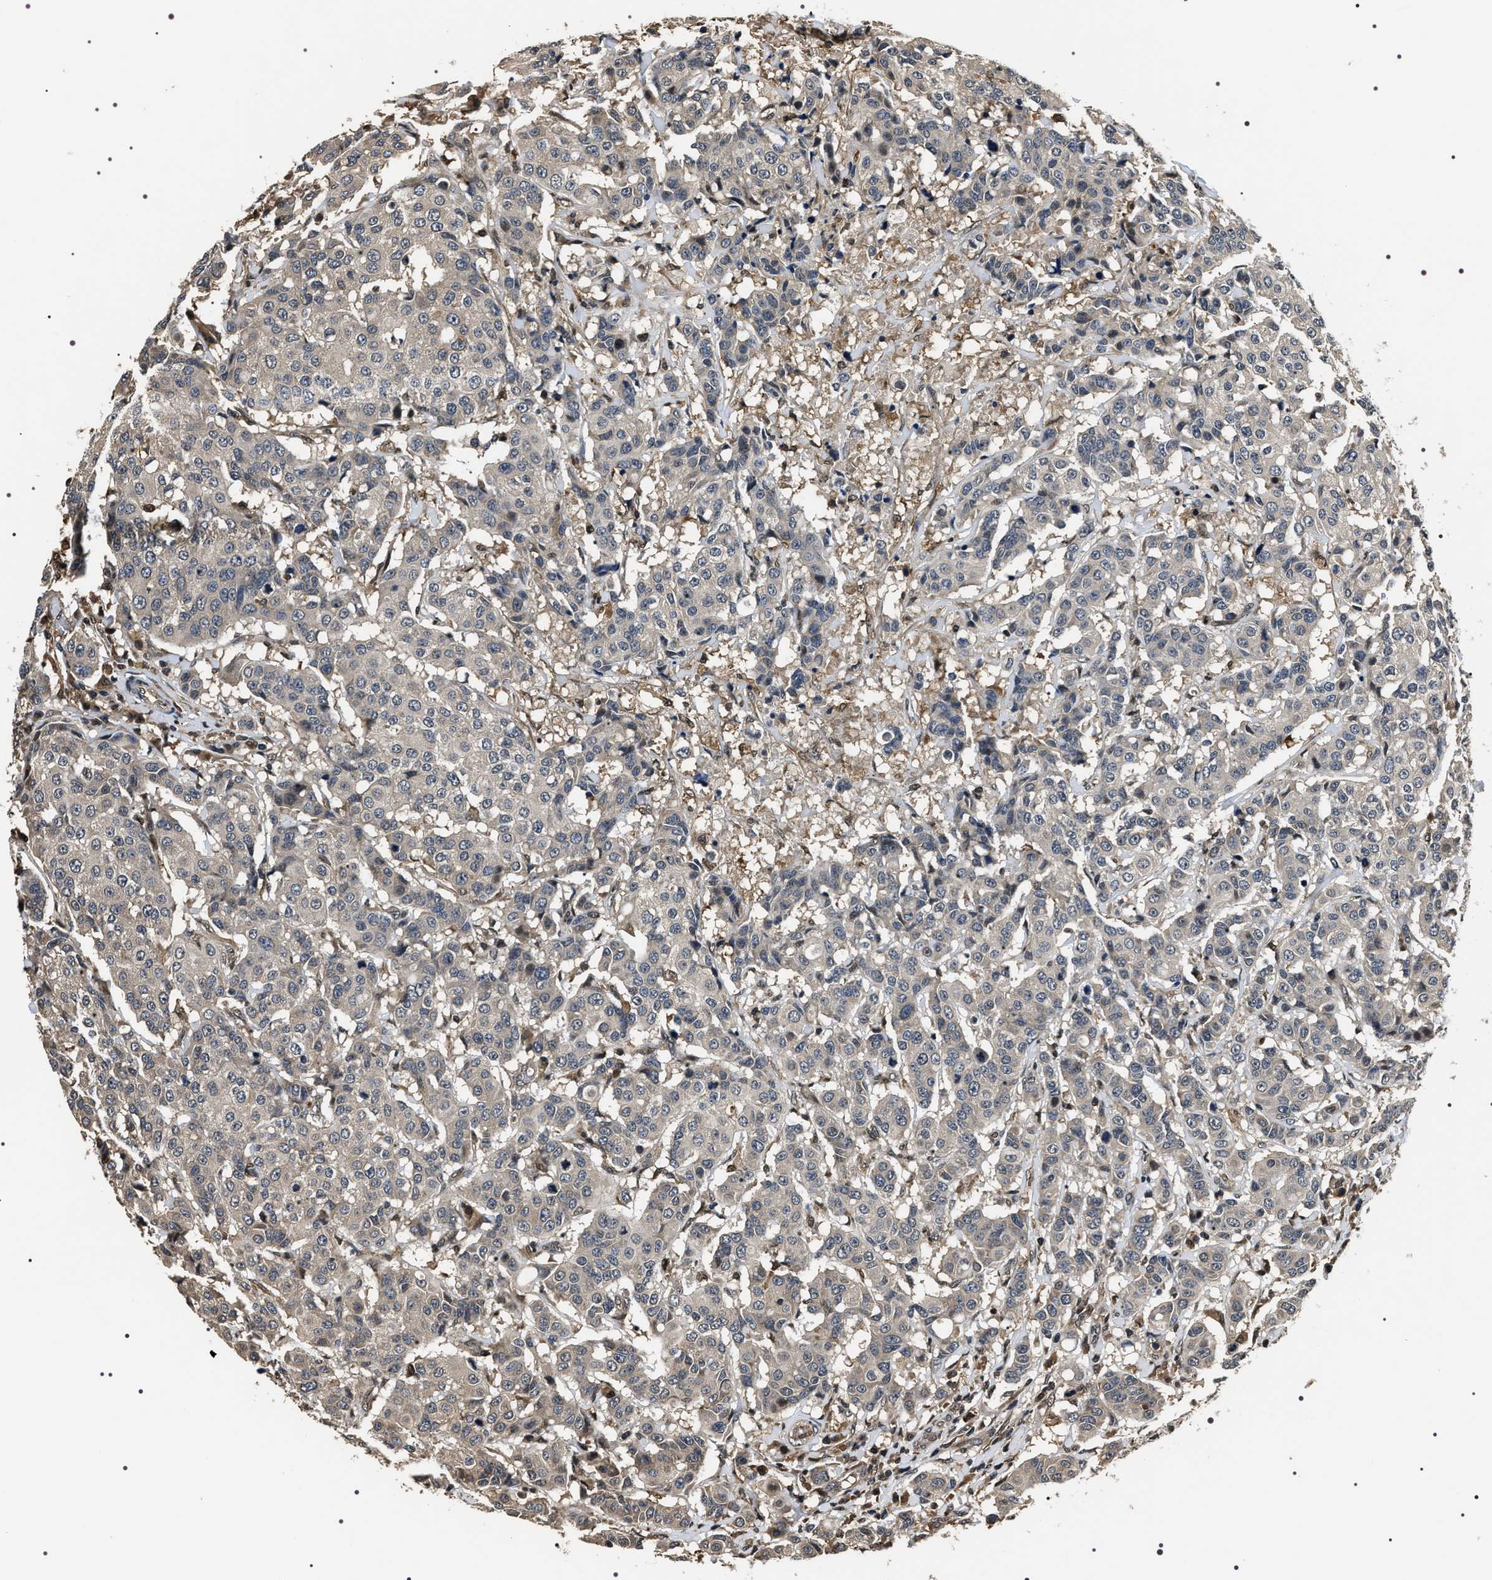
{"staining": {"intensity": "weak", "quantity": "<25%", "location": "cytoplasmic/membranous"}, "tissue": "breast cancer", "cell_type": "Tumor cells", "image_type": "cancer", "snomed": [{"axis": "morphology", "description": "Duct carcinoma"}, {"axis": "topography", "description": "Breast"}], "caption": "This is an immunohistochemistry histopathology image of breast infiltrating ductal carcinoma. There is no staining in tumor cells.", "gene": "ARHGAP22", "patient": {"sex": "female", "age": 27}}